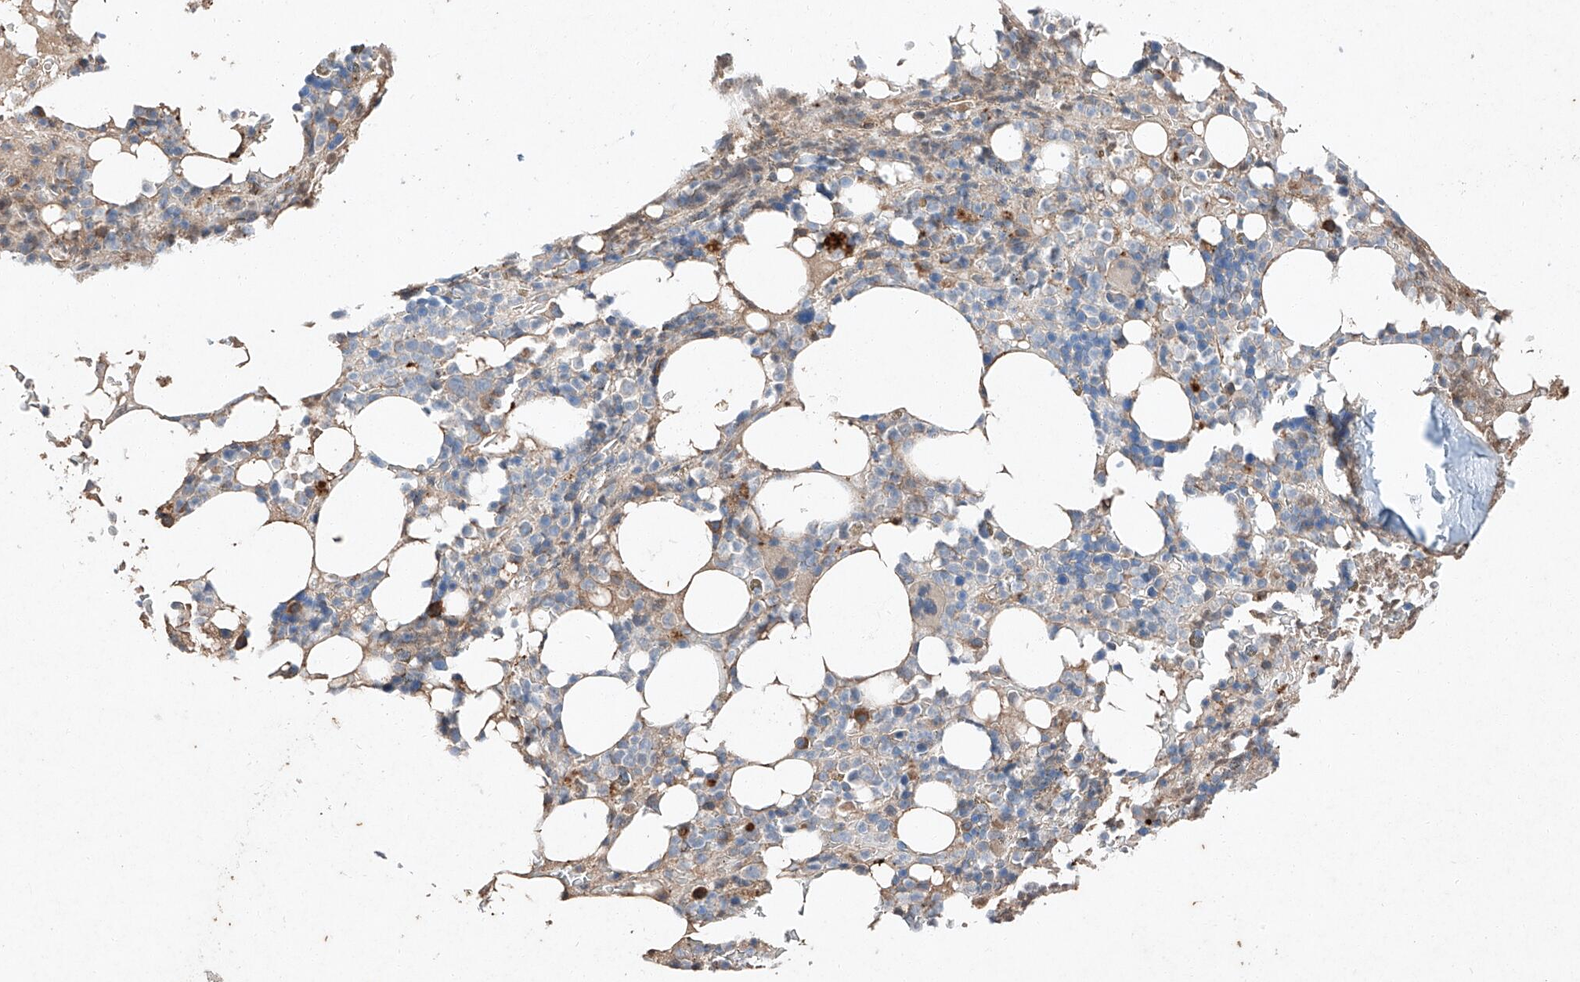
{"staining": {"intensity": "moderate", "quantity": "<25%", "location": "cytoplasmic/membranous"}, "tissue": "bone marrow", "cell_type": "Hematopoietic cells", "image_type": "normal", "snomed": [{"axis": "morphology", "description": "Normal tissue, NOS"}, {"axis": "topography", "description": "Bone marrow"}], "caption": "Protein staining by immunohistochemistry exhibits moderate cytoplasmic/membranous positivity in about <25% of hematopoietic cells in unremarkable bone marrow.", "gene": "RUSC1", "patient": {"sex": "male", "age": 58}}